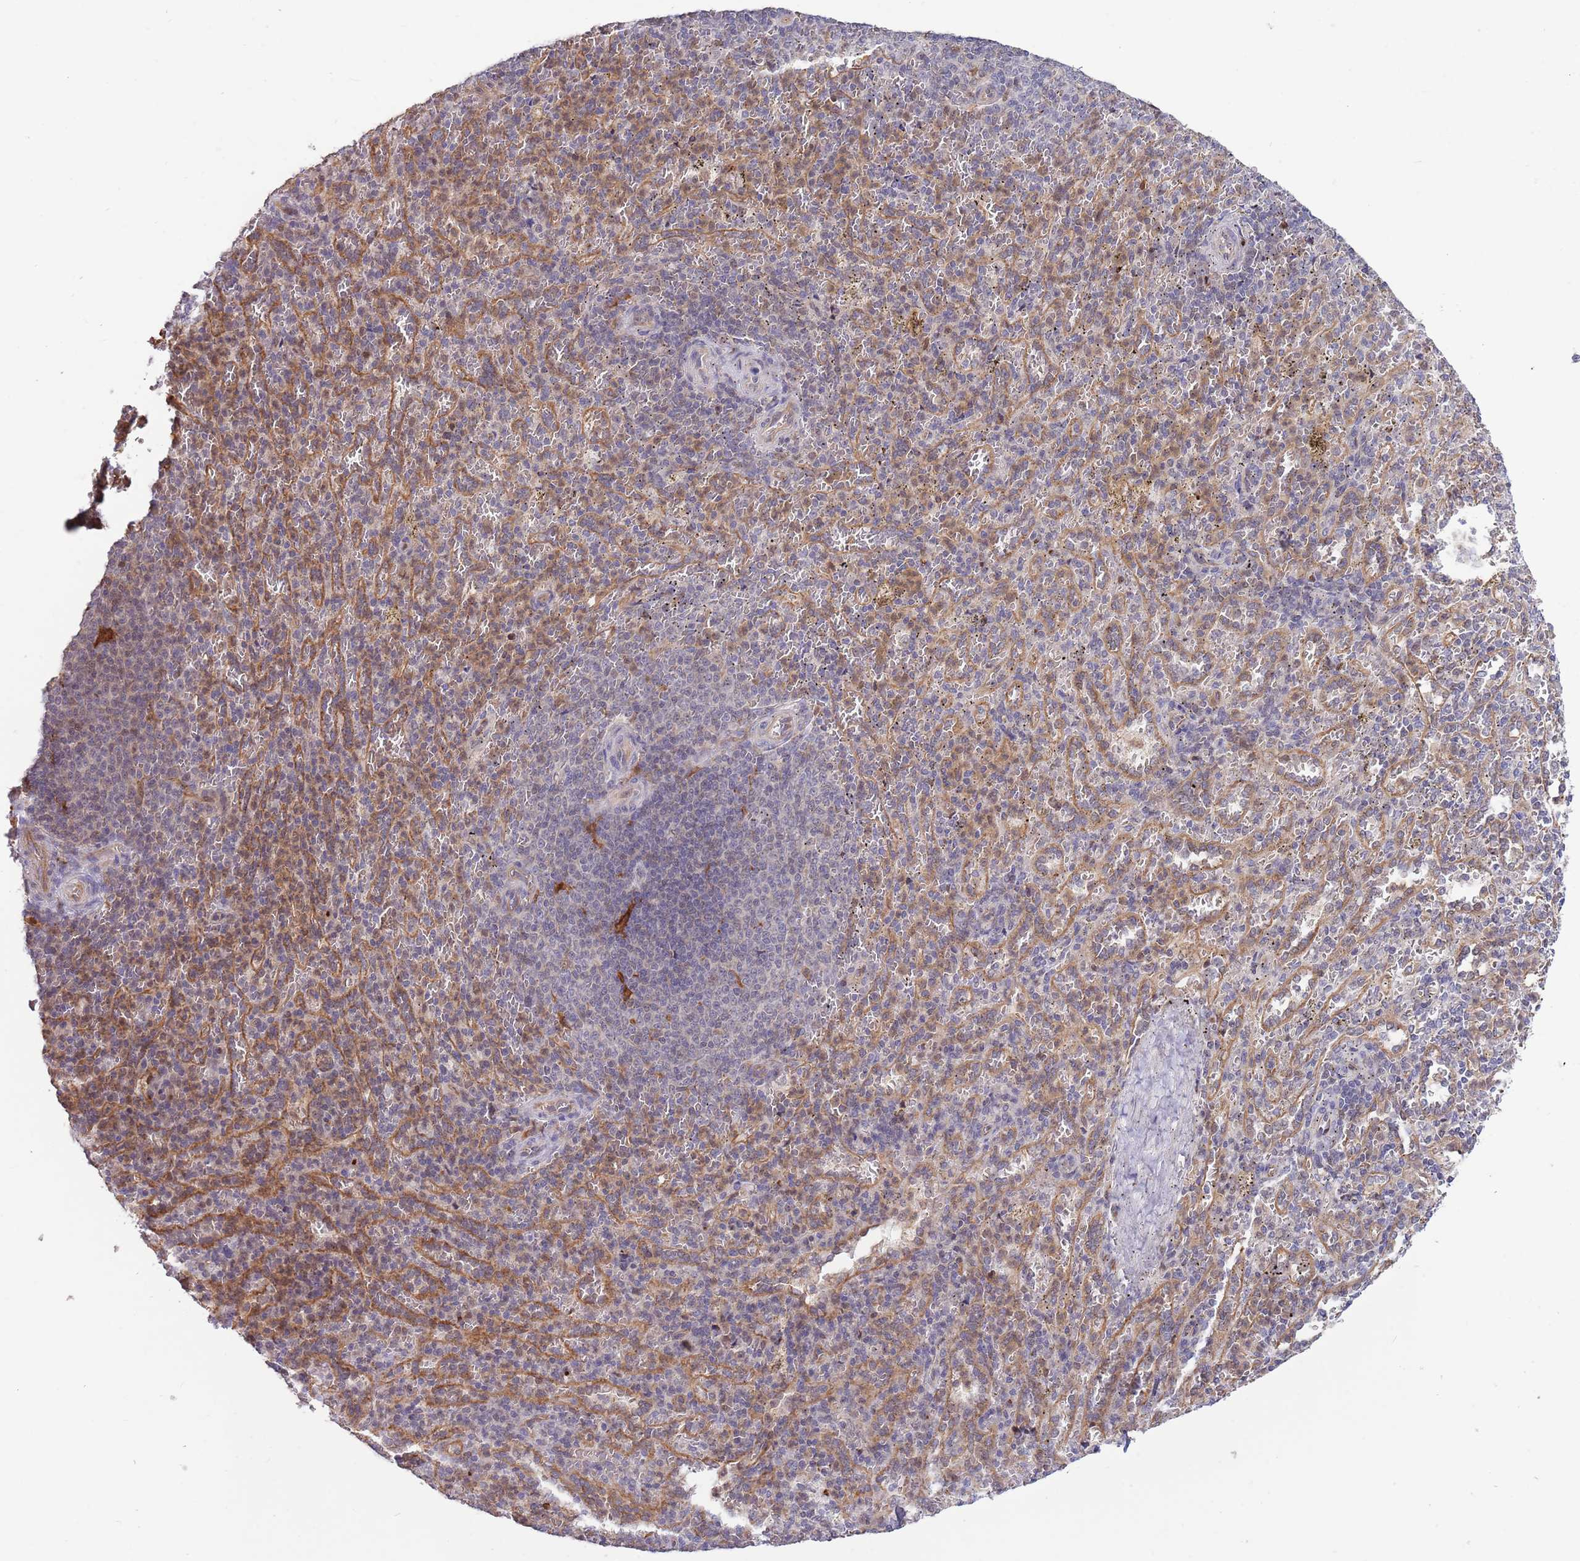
{"staining": {"intensity": "weak", "quantity": "<25%", "location": "nuclear"}, "tissue": "spleen", "cell_type": "Cells in red pulp", "image_type": "normal", "snomed": [{"axis": "morphology", "description": "Normal tissue, NOS"}, {"axis": "topography", "description": "Spleen"}], "caption": "DAB (3,3'-diaminobenzidine) immunohistochemical staining of benign human spleen reveals no significant positivity in cells in red pulp. (Stains: DAB IHC with hematoxylin counter stain, Microscopy: brightfield microscopy at high magnification).", "gene": "CCNJL", "patient": {"sex": "female", "age": 21}}